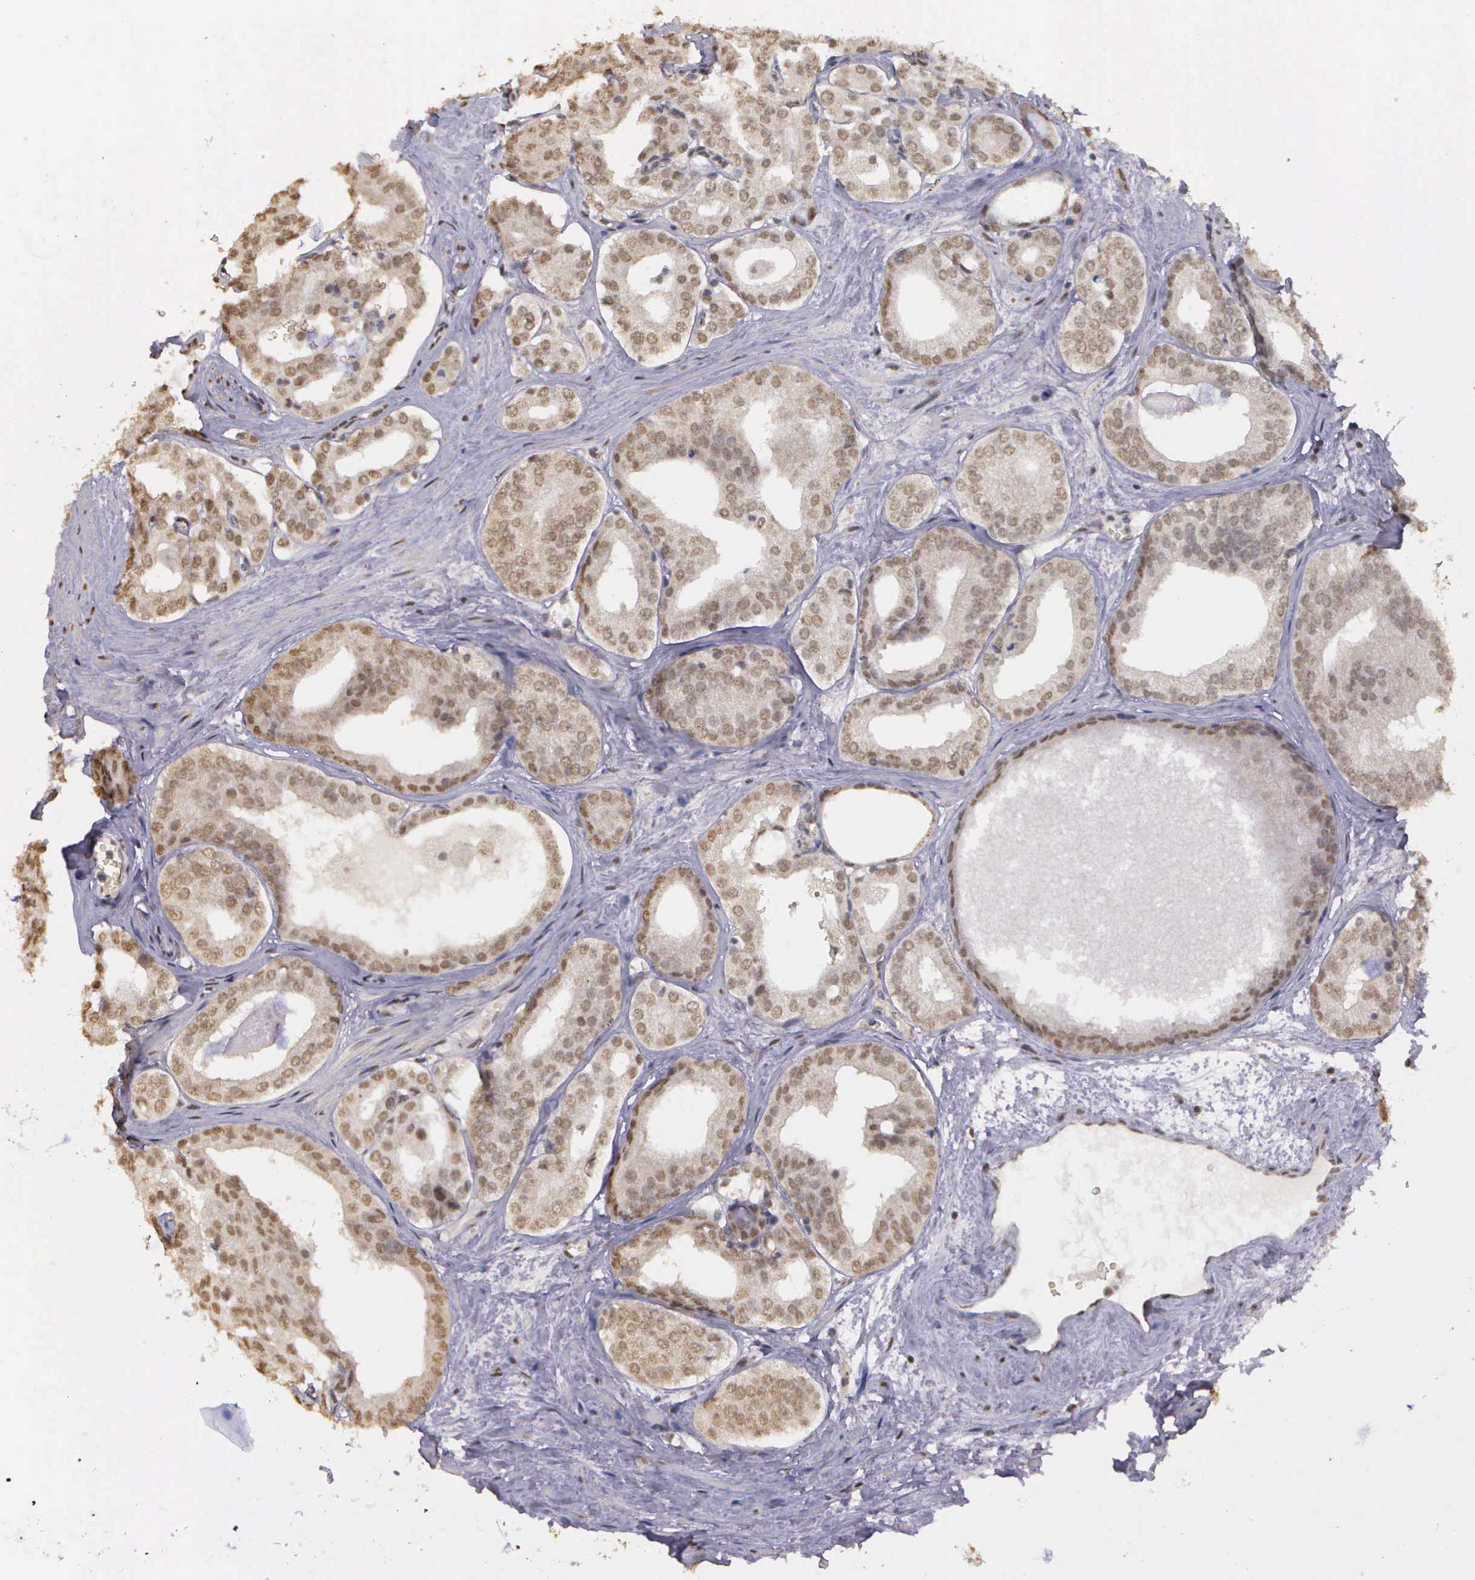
{"staining": {"intensity": "weak", "quantity": ">75%", "location": "nuclear"}, "tissue": "prostate cancer", "cell_type": "Tumor cells", "image_type": "cancer", "snomed": [{"axis": "morphology", "description": "Adenocarcinoma, Medium grade"}, {"axis": "topography", "description": "Prostate"}], "caption": "Protein staining of prostate cancer tissue shows weak nuclear staining in approximately >75% of tumor cells.", "gene": "ARMCX5", "patient": {"sex": "male", "age": 79}}